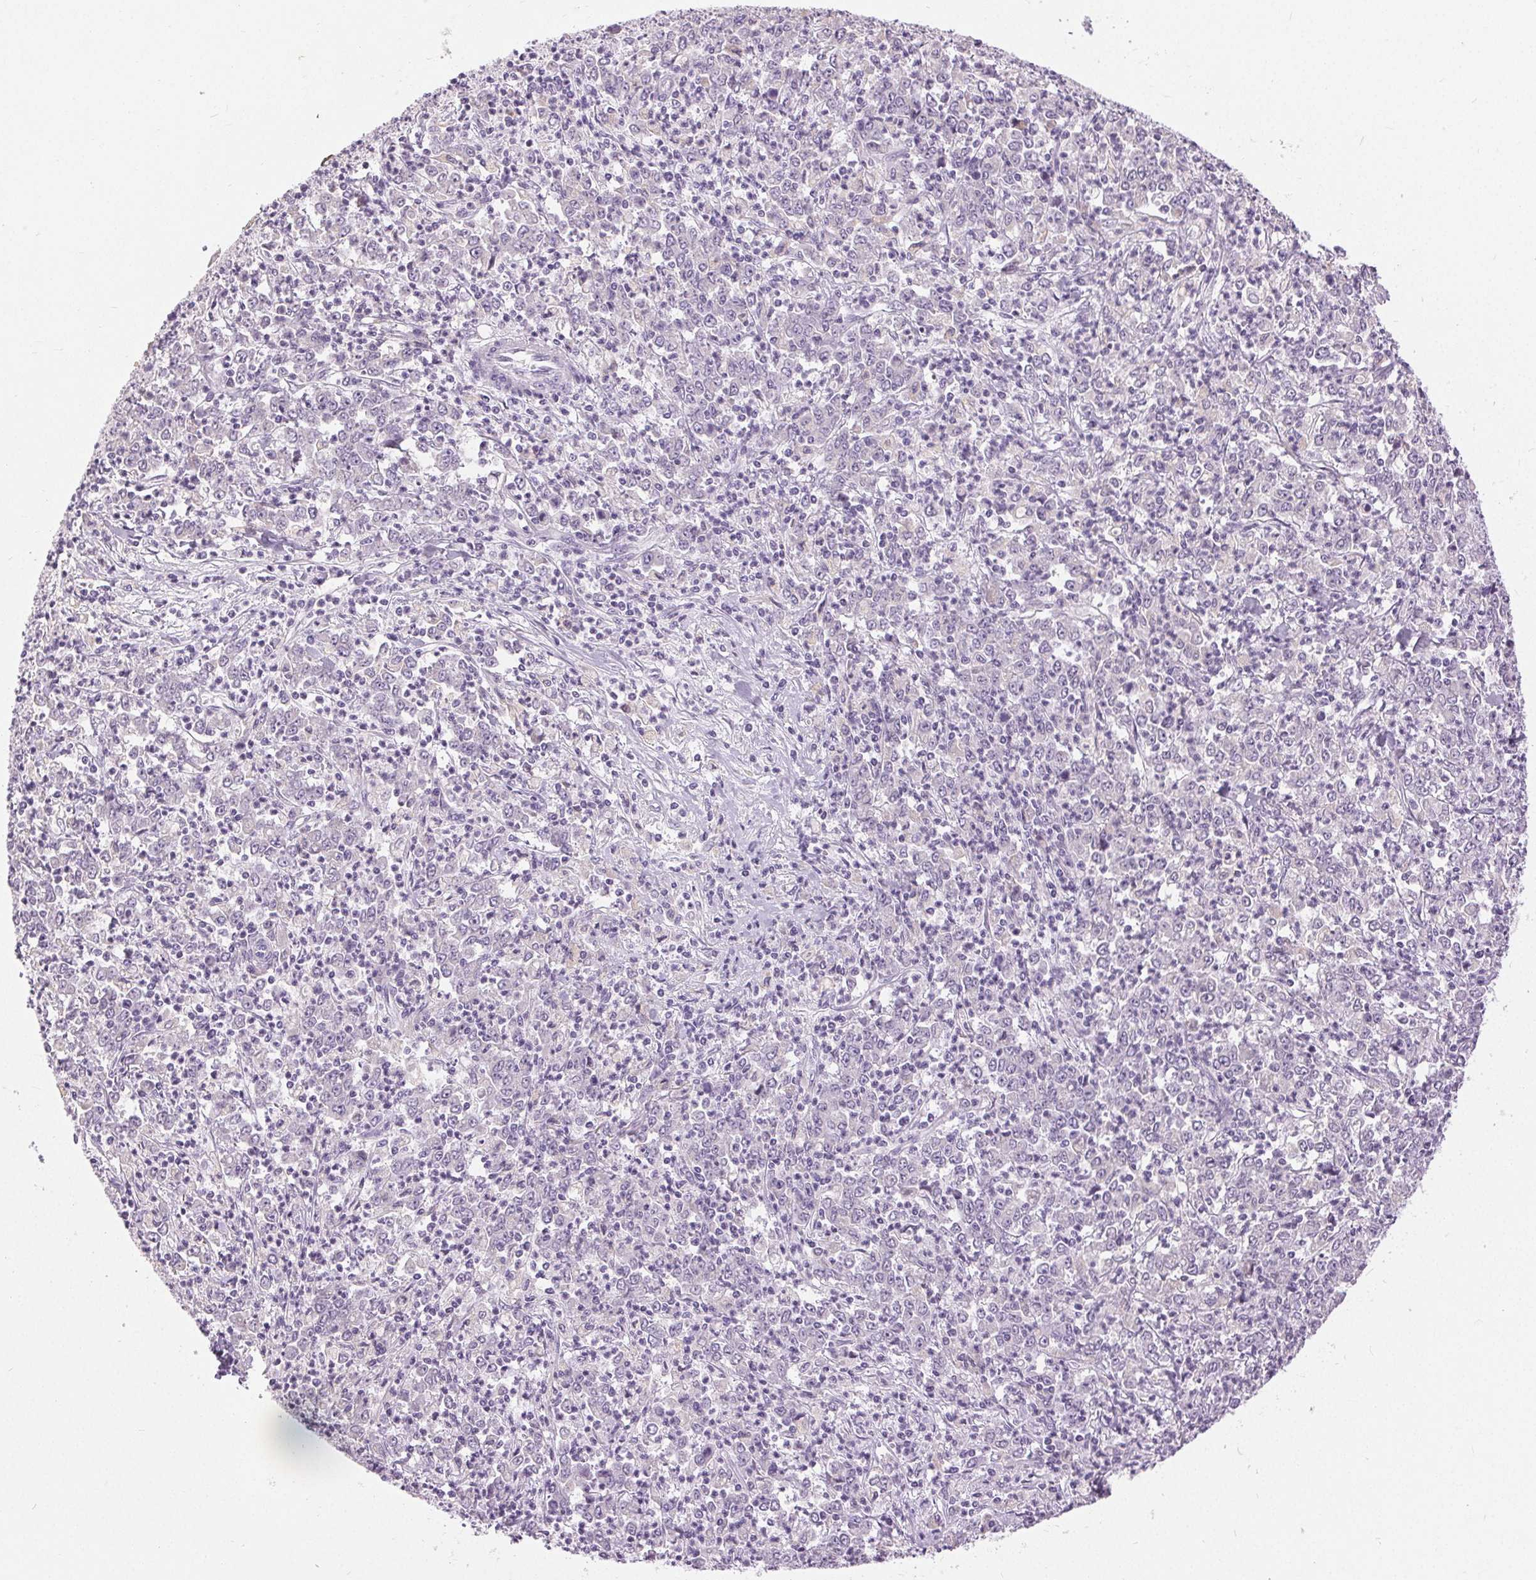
{"staining": {"intensity": "negative", "quantity": "none", "location": "none"}, "tissue": "stomach cancer", "cell_type": "Tumor cells", "image_type": "cancer", "snomed": [{"axis": "morphology", "description": "Adenocarcinoma, NOS"}, {"axis": "topography", "description": "Stomach, lower"}], "caption": "This is a image of immunohistochemistry (IHC) staining of stomach adenocarcinoma, which shows no expression in tumor cells.", "gene": "DSG3", "patient": {"sex": "female", "age": 71}}